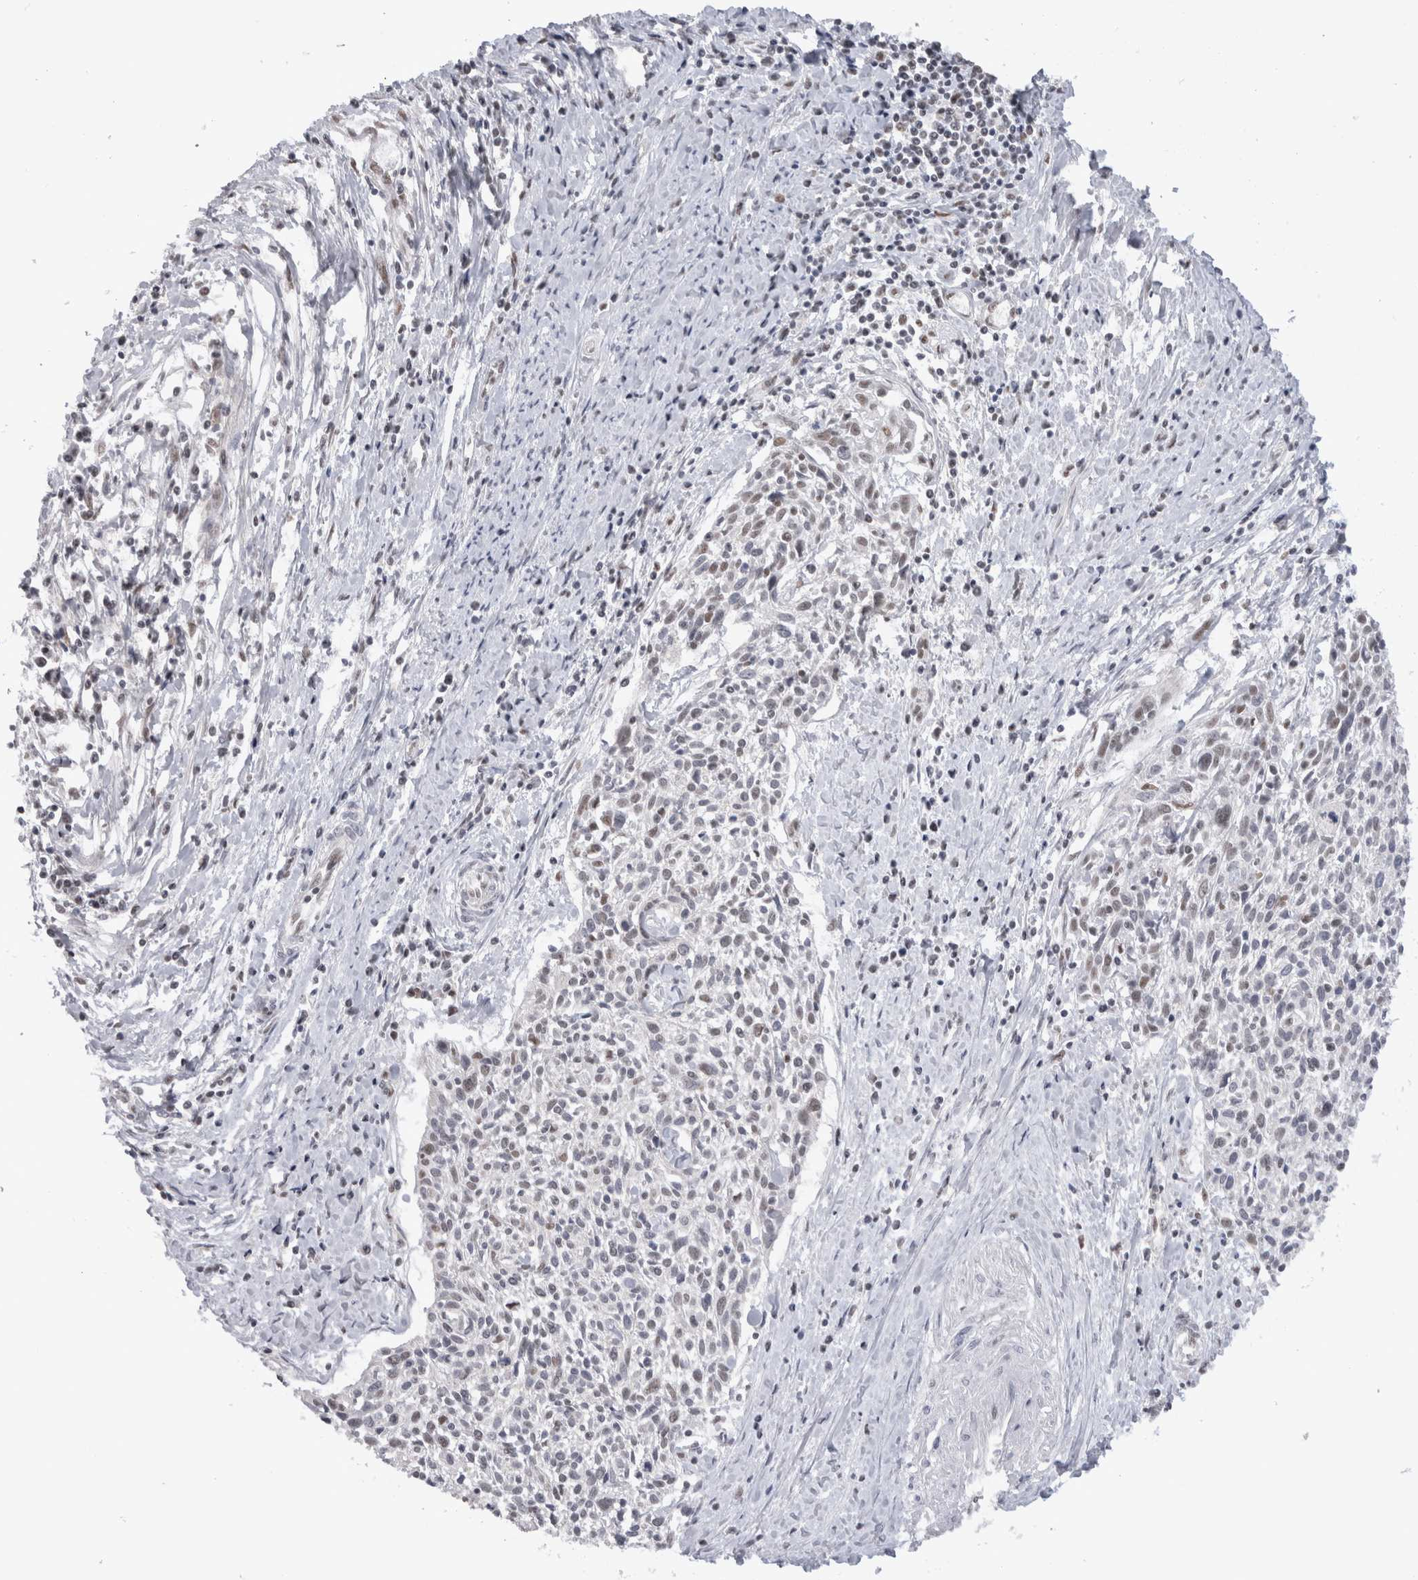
{"staining": {"intensity": "weak", "quantity": "<25%", "location": "nuclear"}, "tissue": "cervical cancer", "cell_type": "Tumor cells", "image_type": "cancer", "snomed": [{"axis": "morphology", "description": "Squamous cell carcinoma, NOS"}, {"axis": "topography", "description": "Cervix"}], "caption": "Immunohistochemical staining of cervical cancer (squamous cell carcinoma) reveals no significant expression in tumor cells. (DAB immunohistochemistry (IHC), high magnification).", "gene": "API5", "patient": {"sex": "female", "age": 51}}